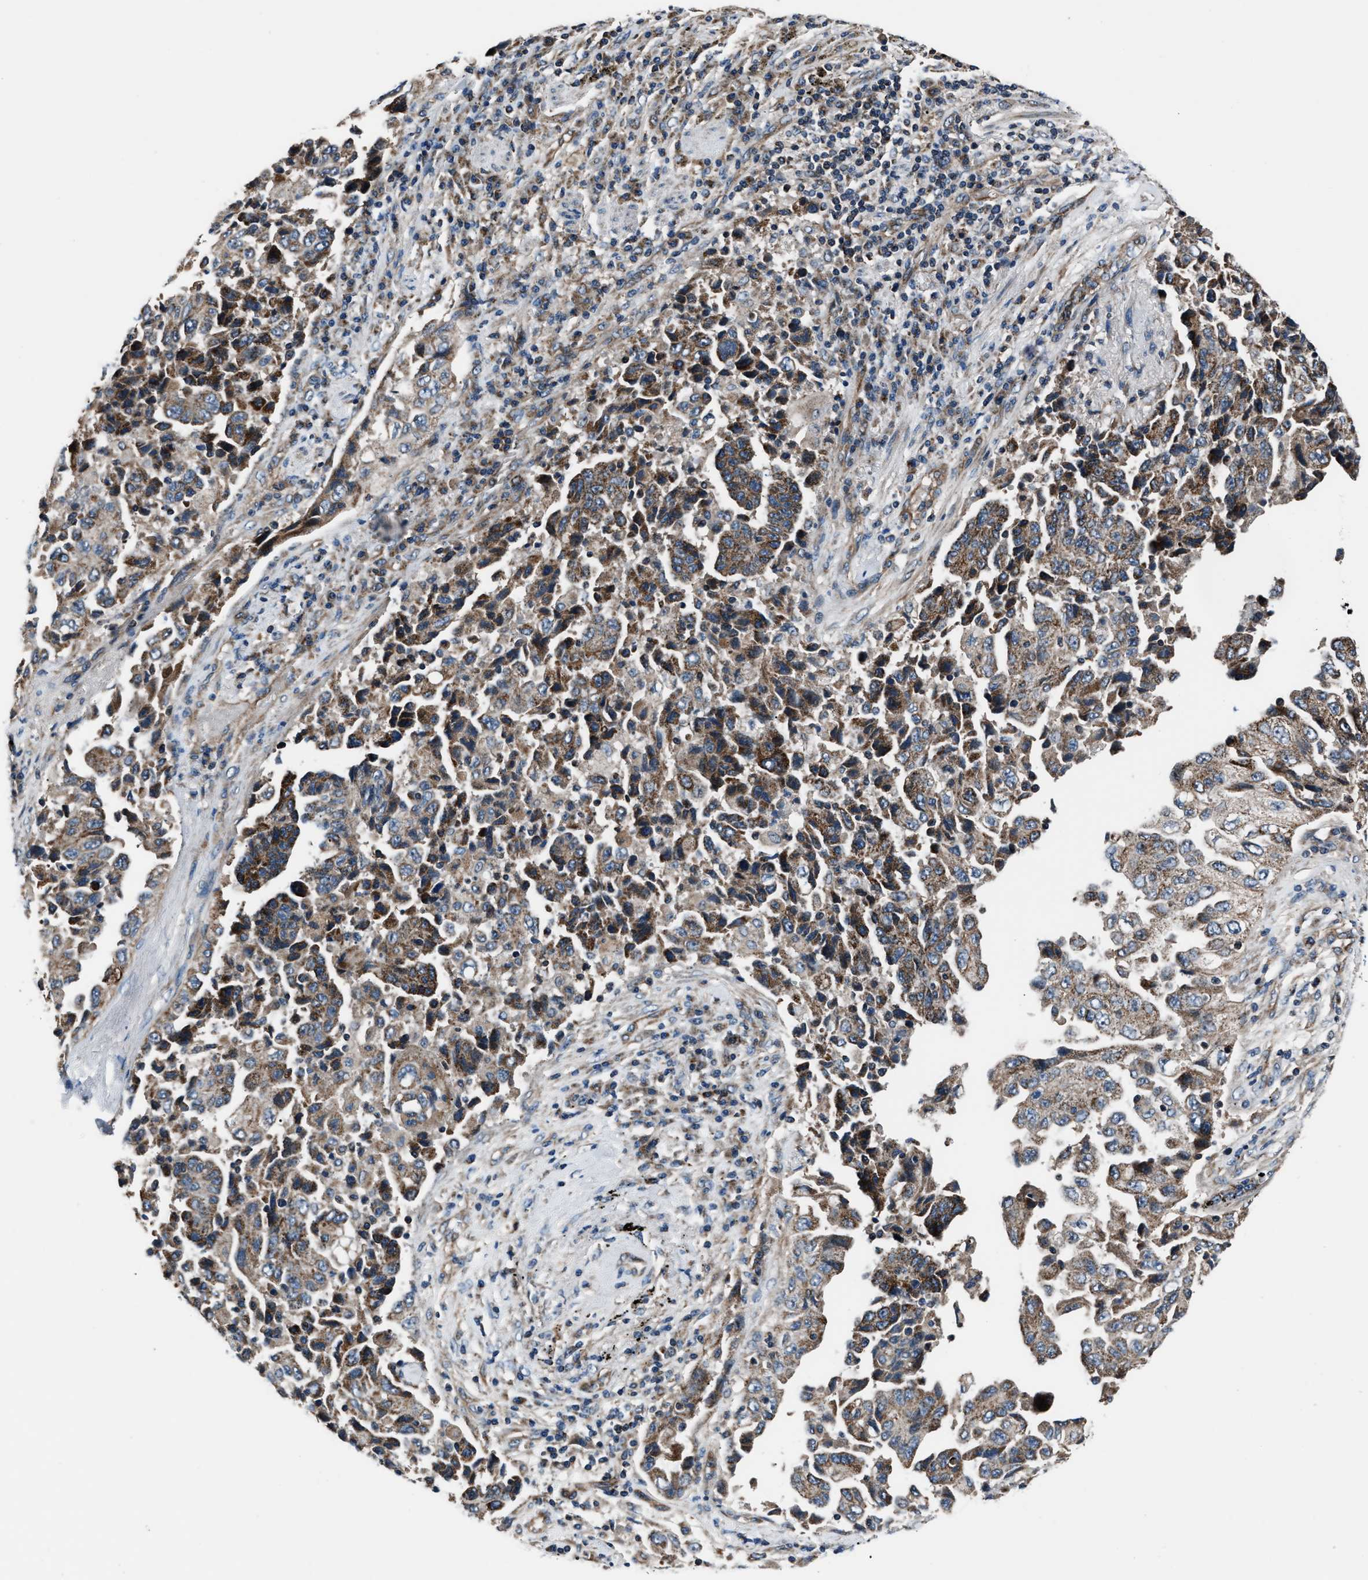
{"staining": {"intensity": "moderate", "quantity": ">75%", "location": "cytoplasmic/membranous"}, "tissue": "lung cancer", "cell_type": "Tumor cells", "image_type": "cancer", "snomed": [{"axis": "morphology", "description": "Adenocarcinoma, NOS"}, {"axis": "topography", "description": "Lung"}], "caption": "The image displays immunohistochemical staining of lung cancer. There is moderate cytoplasmic/membranous expression is present in approximately >75% of tumor cells.", "gene": "GGCT", "patient": {"sex": "female", "age": 51}}